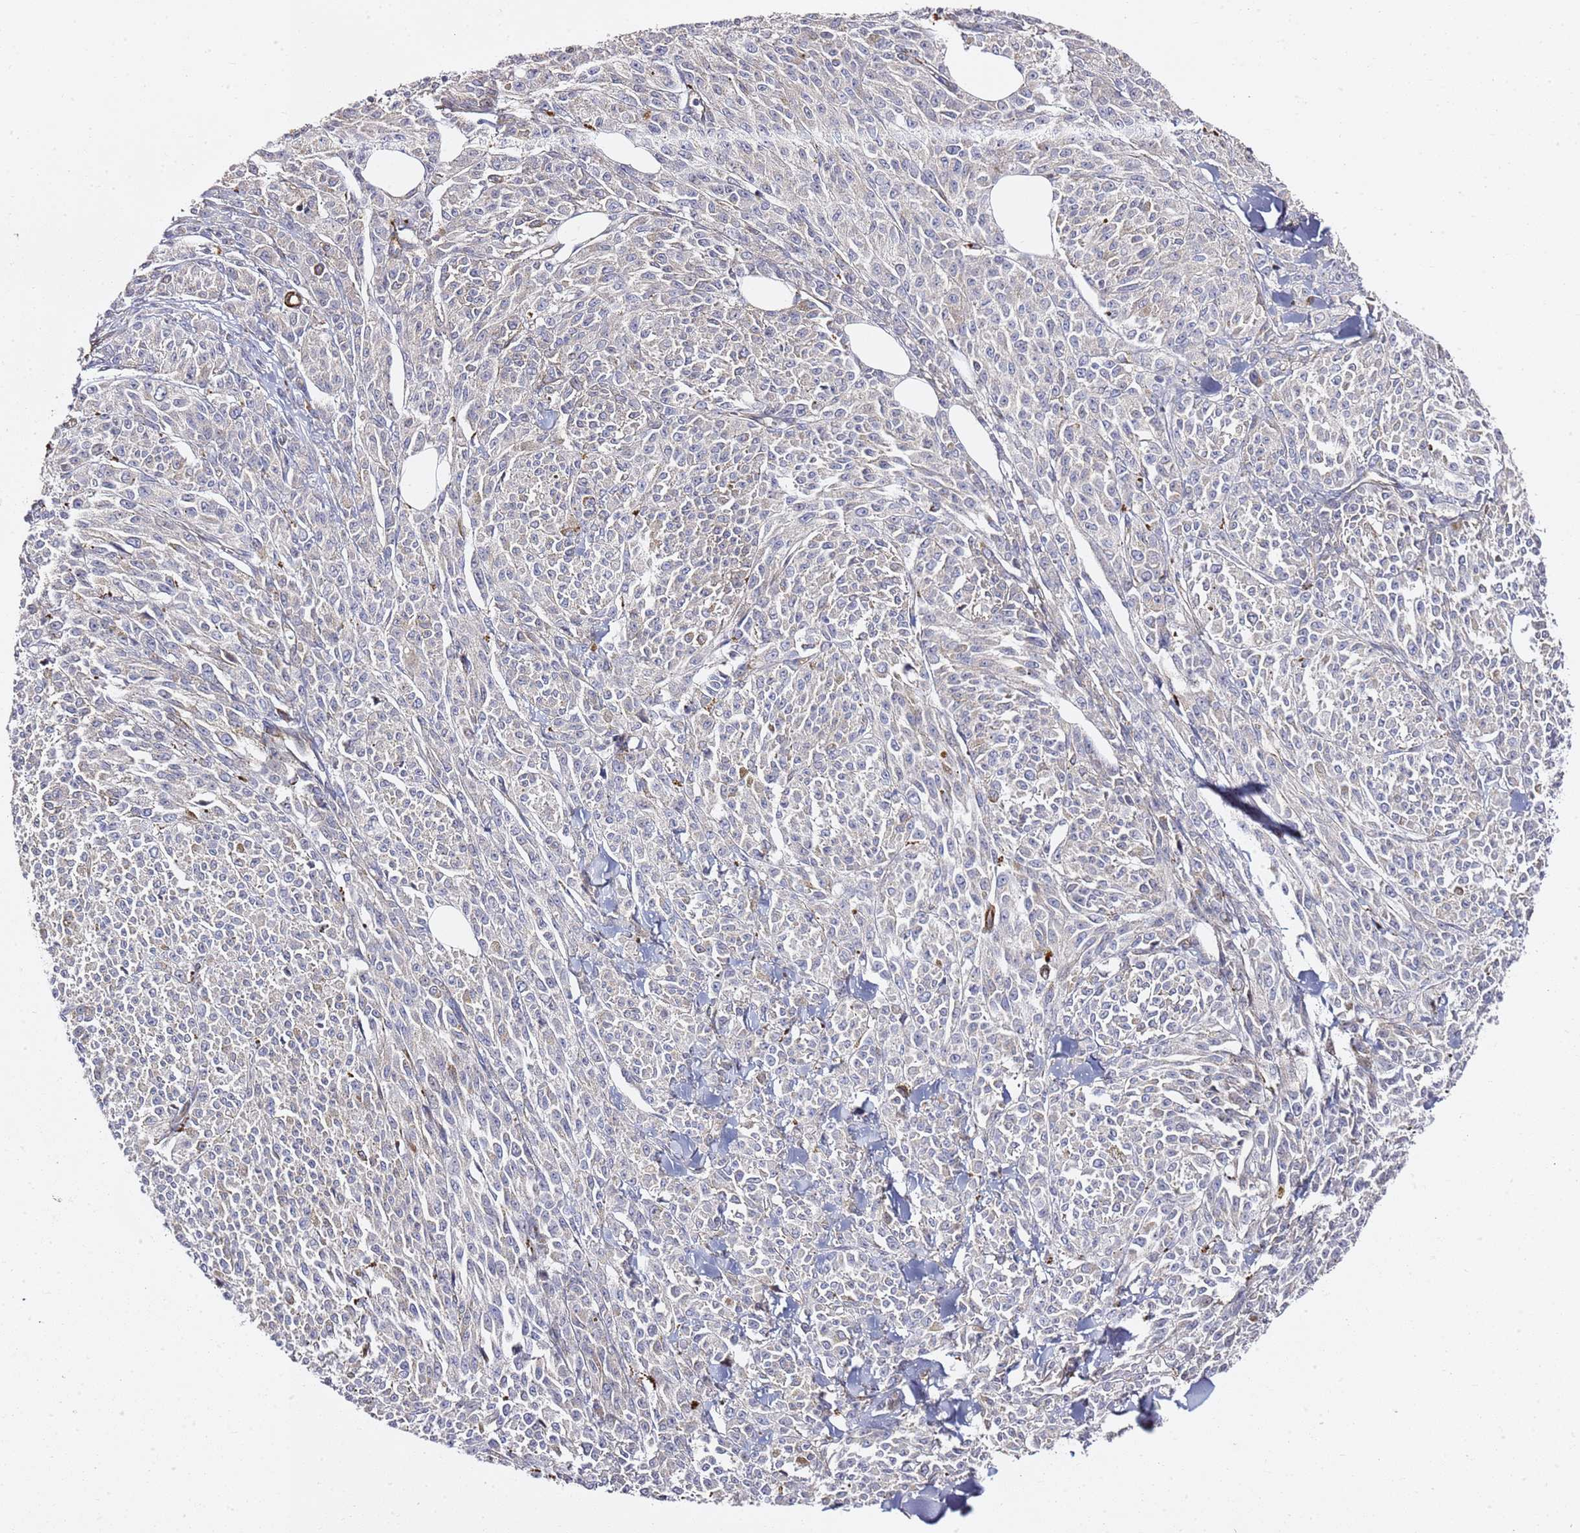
{"staining": {"intensity": "negative", "quantity": "none", "location": "none"}, "tissue": "melanoma", "cell_type": "Tumor cells", "image_type": "cancer", "snomed": [{"axis": "morphology", "description": "Malignant melanoma, NOS"}, {"axis": "topography", "description": "Skin"}], "caption": "This is a photomicrograph of immunohistochemistry staining of melanoma, which shows no positivity in tumor cells.", "gene": "EPS8L1", "patient": {"sex": "female", "age": 52}}